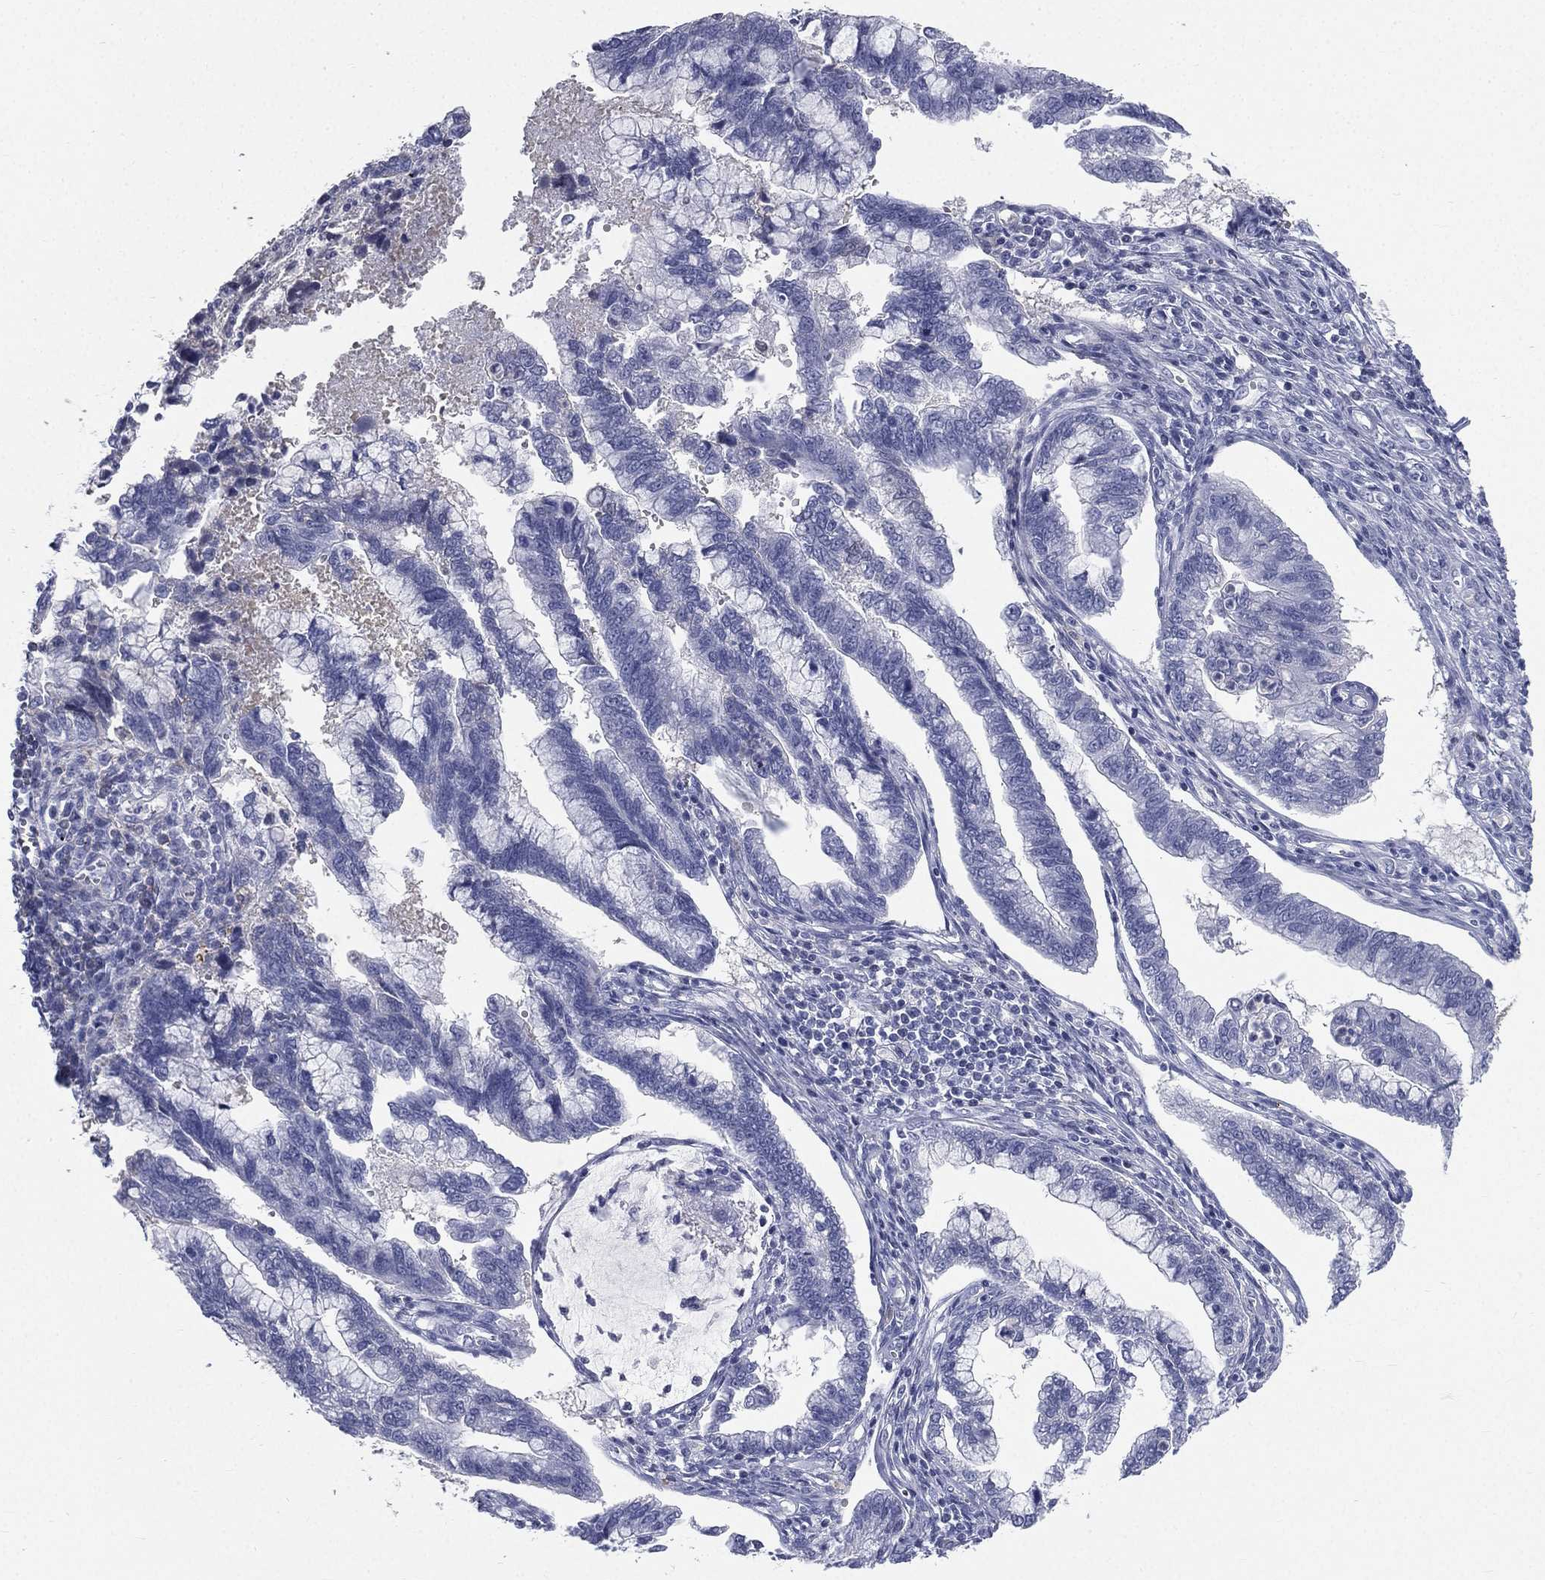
{"staining": {"intensity": "negative", "quantity": "none", "location": "none"}, "tissue": "cervical cancer", "cell_type": "Tumor cells", "image_type": "cancer", "snomed": [{"axis": "morphology", "description": "Adenocarcinoma, NOS"}, {"axis": "topography", "description": "Cervix"}], "caption": "Human cervical cancer stained for a protein using immunohistochemistry (IHC) displays no expression in tumor cells.", "gene": "HP", "patient": {"sex": "female", "age": 44}}